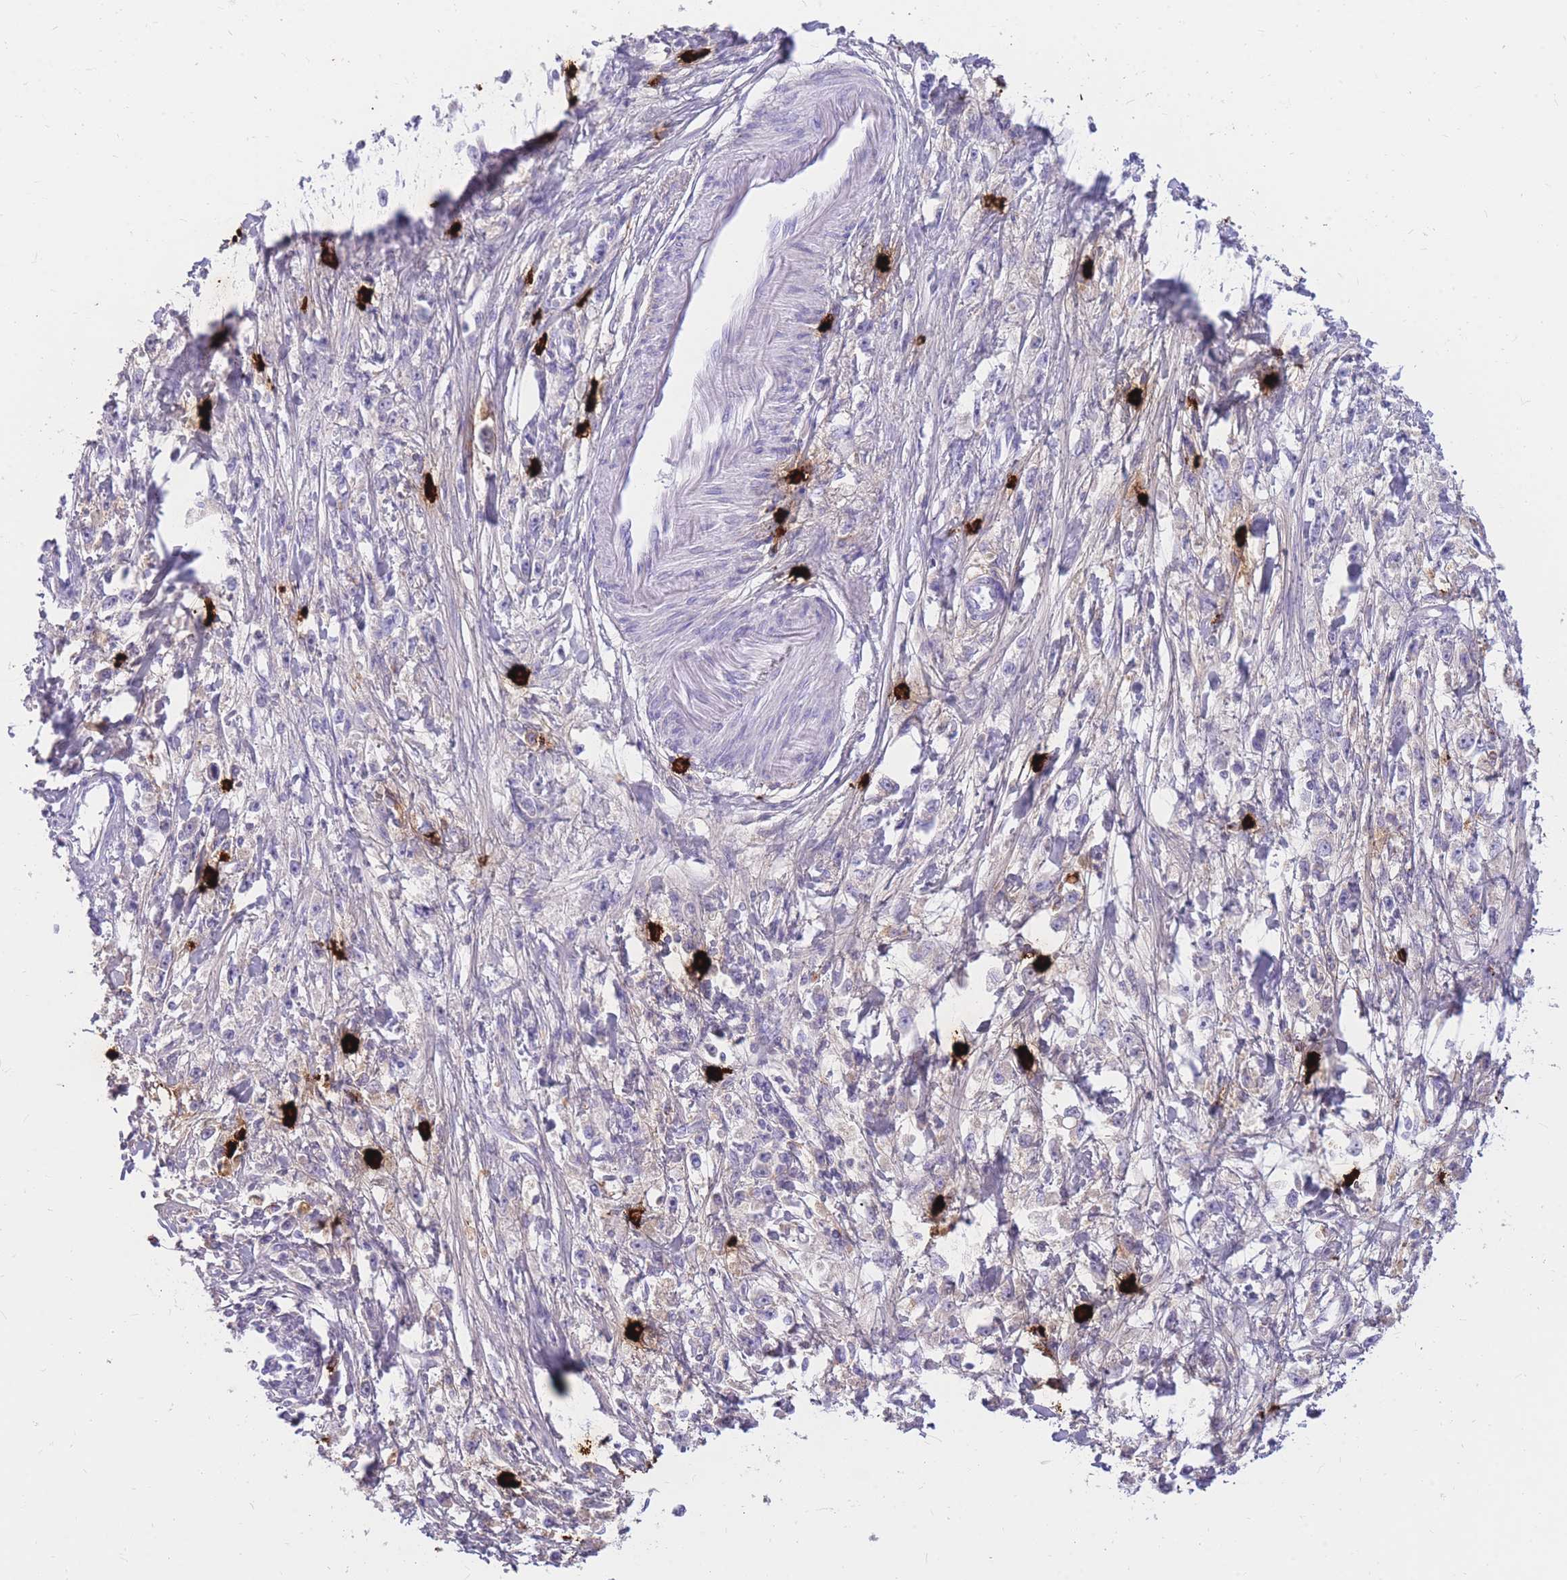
{"staining": {"intensity": "negative", "quantity": "none", "location": "none"}, "tissue": "stomach cancer", "cell_type": "Tumor cells", "image_type": "cancer", "snomed": [{"axis": "morphology", "description": "Adenocarcinoma, NOS"}, {"axis": "topography", "description": "Stomach"}], "caption": "Image shows no significant protein expression in tumor cells of adenocarcinoma (stomach). (DAB (3,3'-diaminobenzidine) immunohistochemistry, high magnification).", "gene": "TPSAB1", "patient": {"sex": "female", "age": 59}}